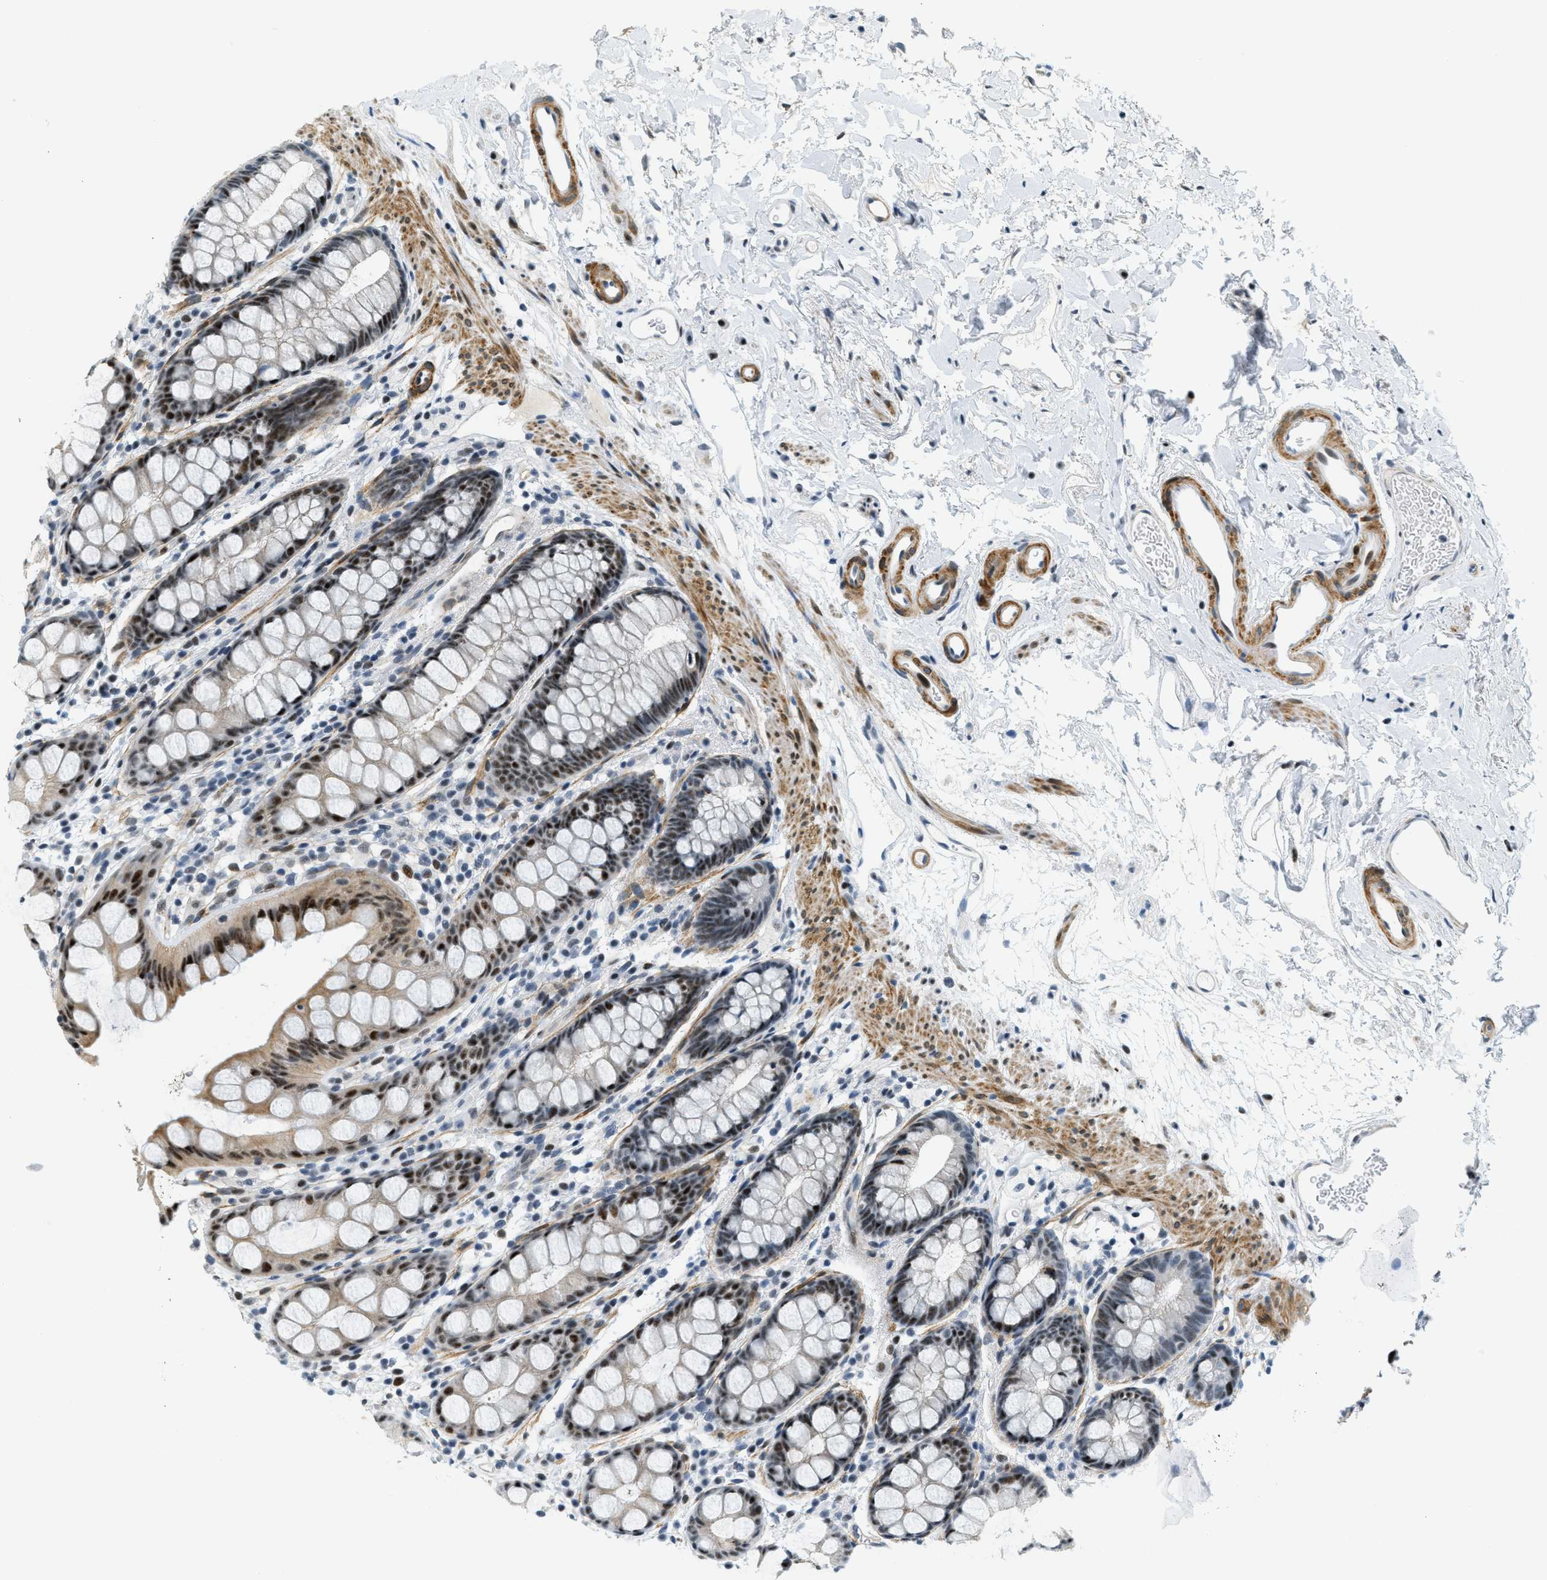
{"staining": {"intensity": "strong", "quantity": ">75%", "location": "cytoplasmic/membranous,nuclear"}, "tissue": "rectum", "cell_type": "Glandular cells", "image_type": "normal", "snomed": [{"axis": "morphology", "description": "Normal tissue, NOS"}, {"axis": "topography", "description": "Rectum"}], "caption": "Rectum stained with a brown dye shows strong cytoplasmic/membranous,nuclear positive staining in approximately >75% of glandular cells.", "gene": "ZDHHC23", "patient": {"sex": "female", "age": 65}}